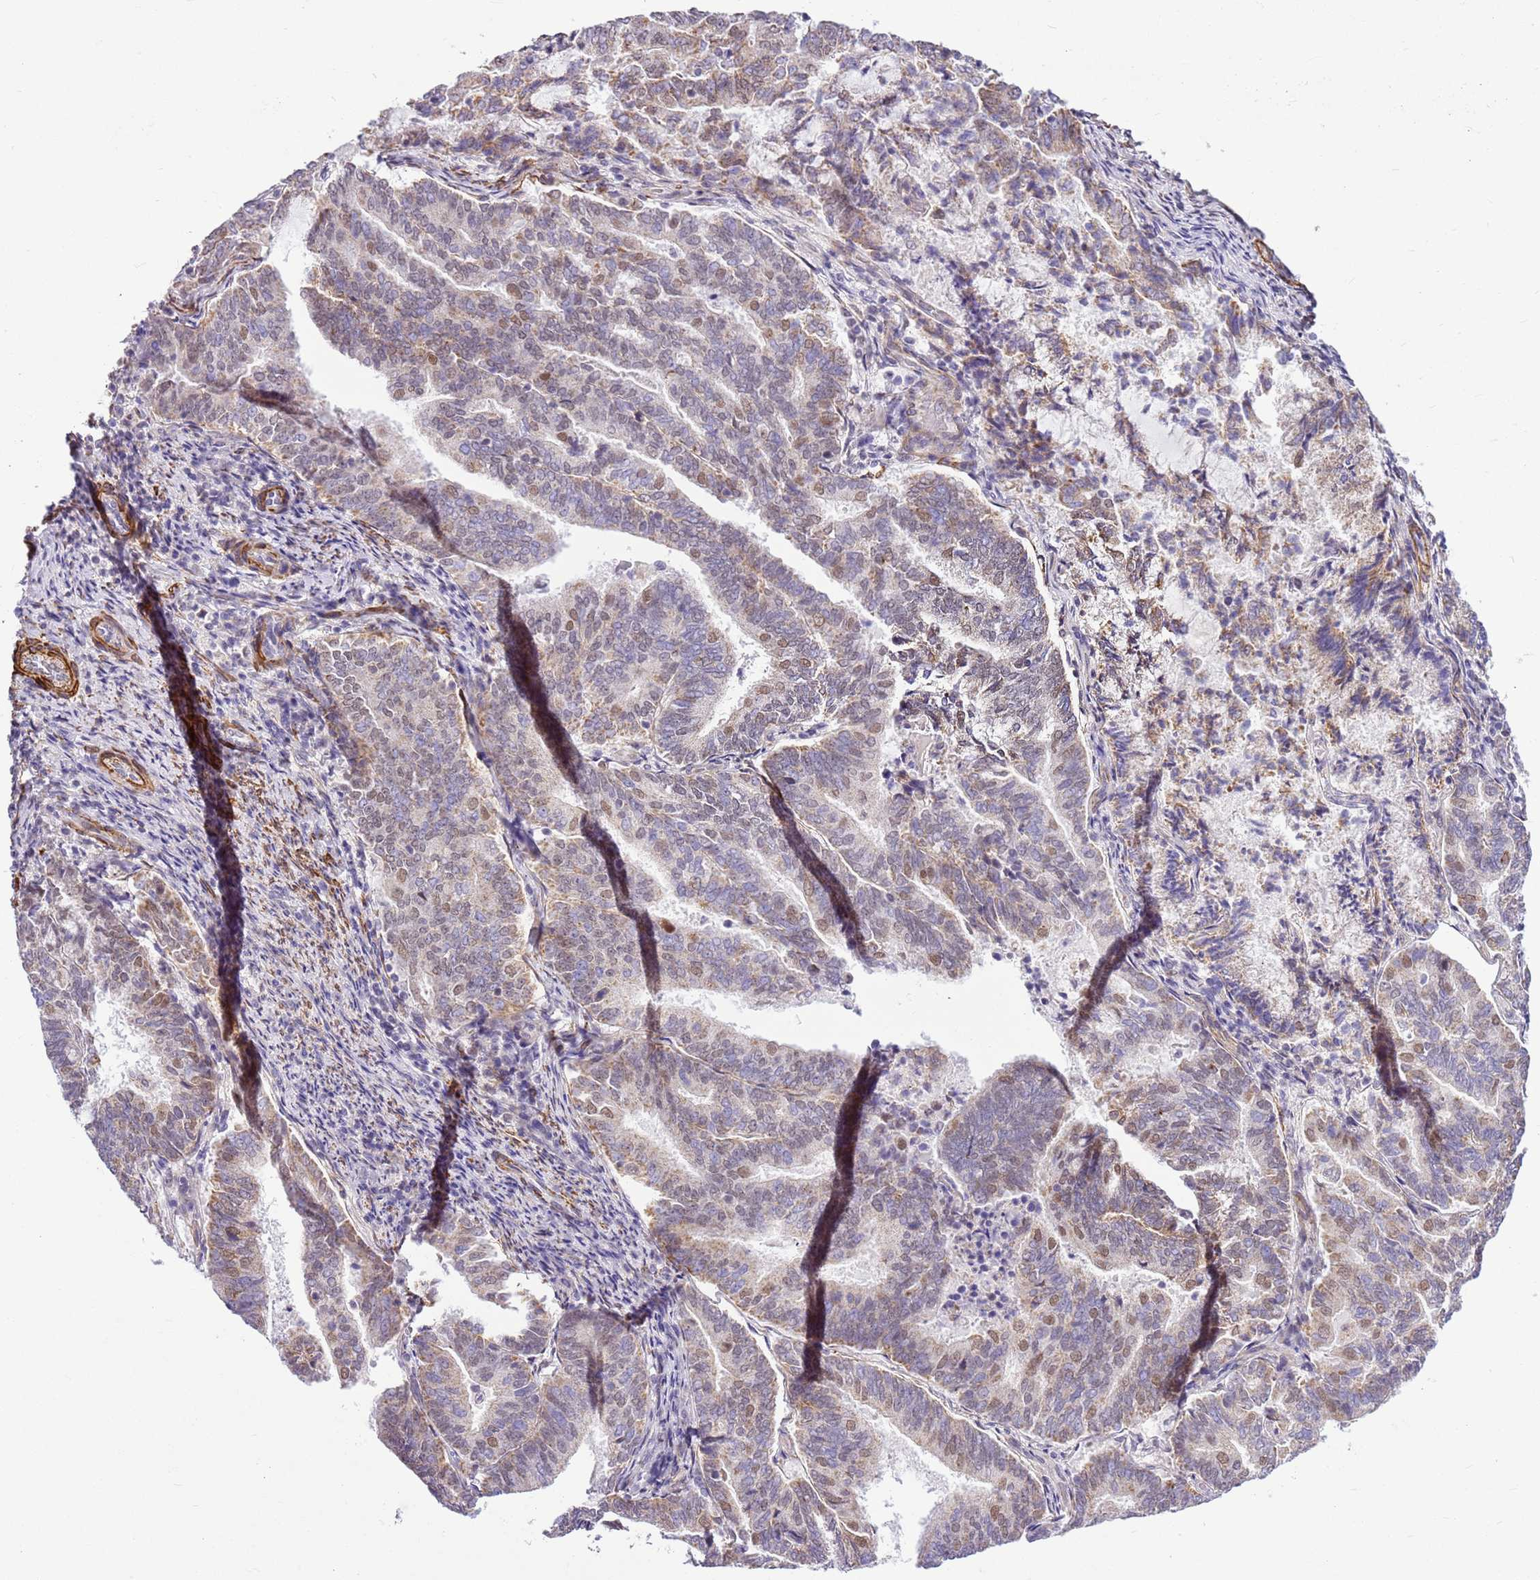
{"staining": {"intensity": "weak", "quantity": "25%-75%", "location": "cytoplasmic/membranous,nuclear"}, "tissue": "endometrial cancer", "cell_type": "Tumor cells", "image_type": "cancer", "snomed": [{"axis": "morphology", "description": "Adenocarcinoma, NOS"}, {"axis": "topography", "description": "Endometrium"}], "caption": "Immunohistochemistry (IHC) (DAB) staining of human endometrial cancer (adenocarcinoma) demonstrates weak cytoplasmic/membranous and nuclear protein positivity in about 25%-75% of tumor cells.", "gene": "SMIM4", "patient": {"sex": "female", "age": 80}}